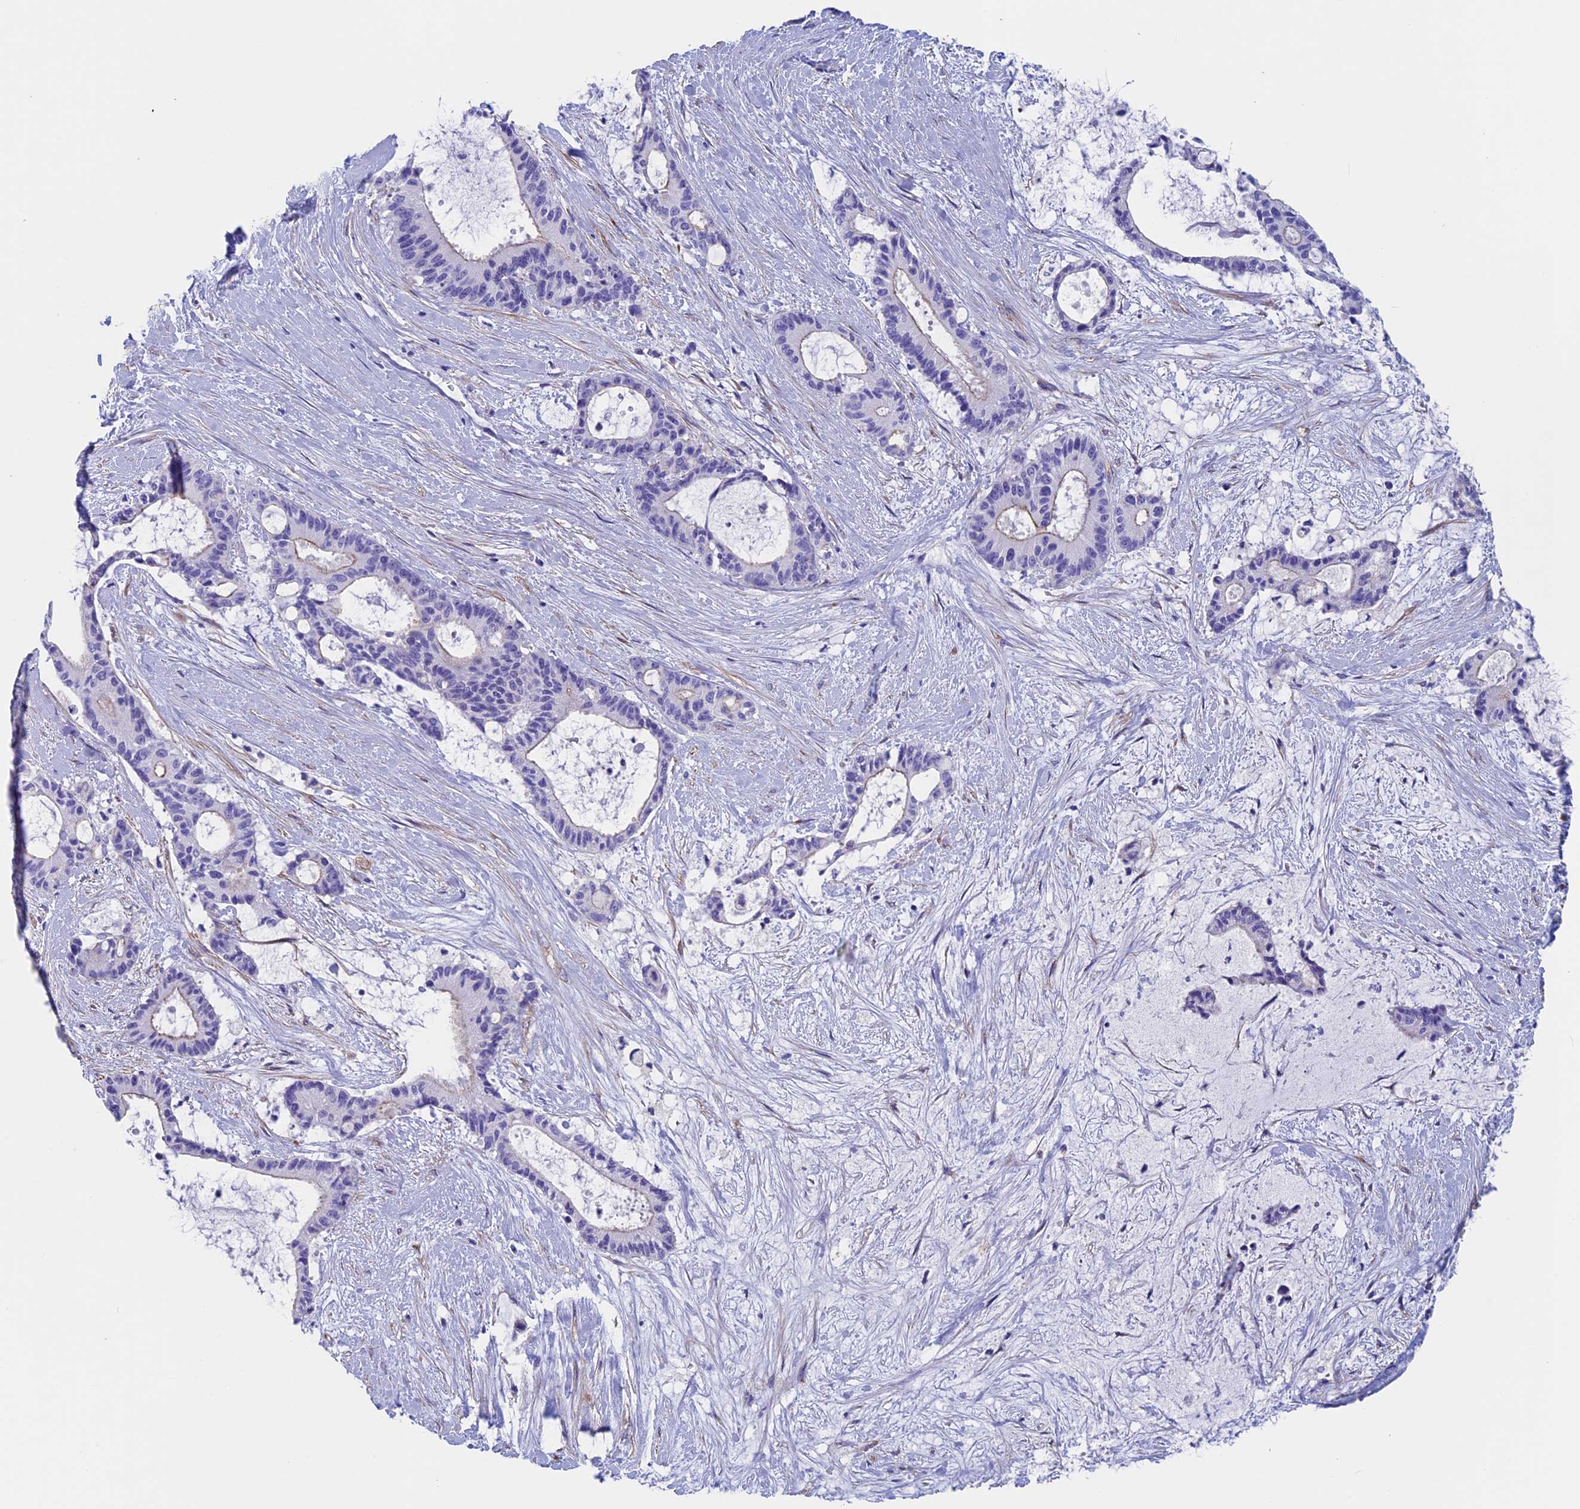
{"staining": {"intensity": "negative", "quantity": "none", "location": "none"}, "tissue": "liver cancer", "cell_type": "Tumor cells", "image_type": "cancer", "snomed": [{"axis": "morphology", "description": "Normal tissue, NOS"}, {"axis": "morphology", "description": "Cholangiocarcinoma"}, {"axis": "topography", "description": "Liver"}, {"axis": "topography", "description": "Peripheral nerve tissue"}], "caption": "The photomicrograph exhibits no significant positivity in tumor cells of liver cancer (cholangiocarcinoma). (DAB (3,3'-diaminobenzidine) immunohistochemistry (IHC) visualized using brightfield microscopy, high magnification).", "gene": "ADH7", "patient": {"sex": "female", "age": 73}}